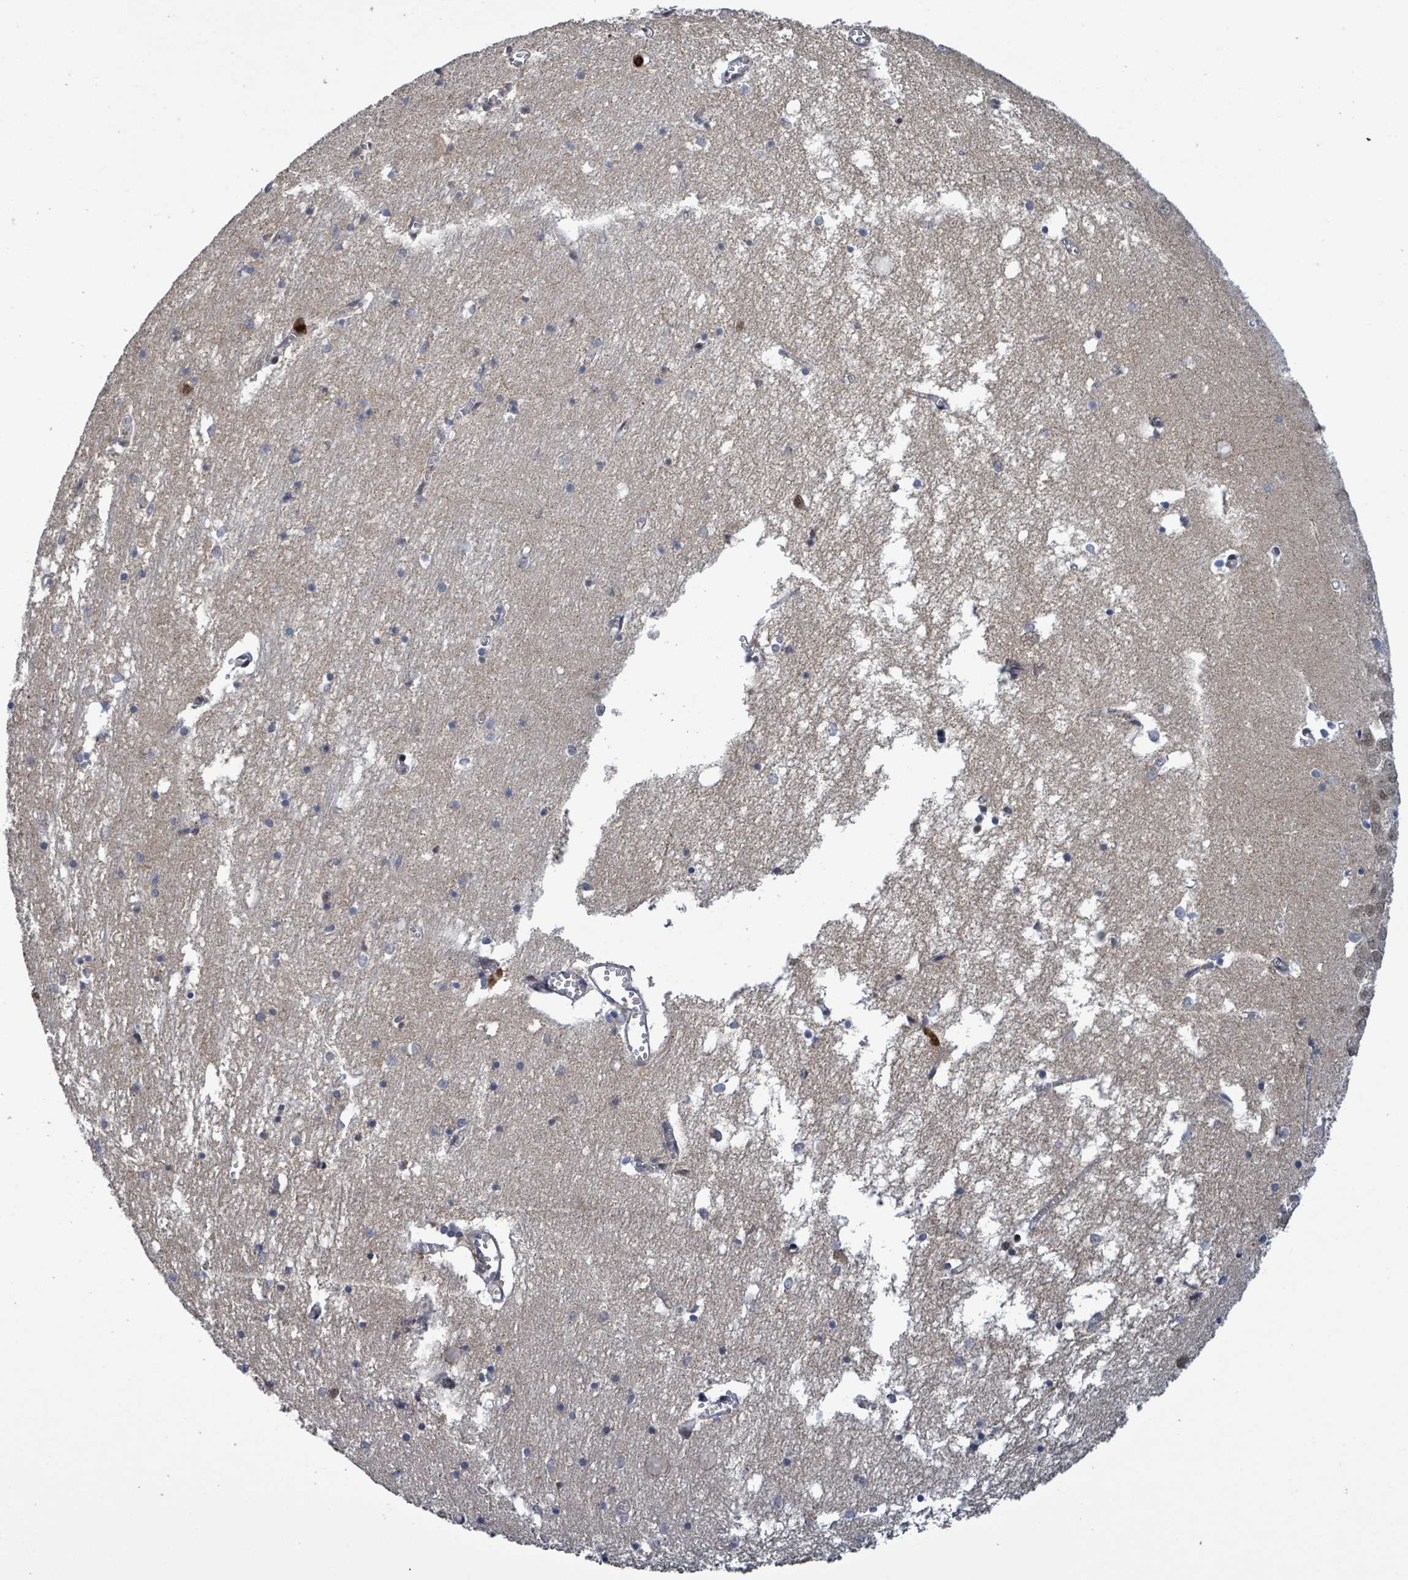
{"staining": {"intensity": "strong", "quantity": "<25%", "location": "nuclear"}, "tissue": "hippocampus", "cell_type": "Glial cells", "image_type": "normal", "snomed": [{"axis": "morphology", "description": "Normal tissue, NOS"}, {"axis": "topography", "description": "Hippocampus"}], "caption": "Hippocampus was stained to show a protein in brown. There is medium levels of strong nuclear staining in about <25% of glial cells. (brown staining indicates protein expression, while blue staining denotes nuclei).", "gene": "COQ6", "patient": {"sex": "male", "age": 70}}